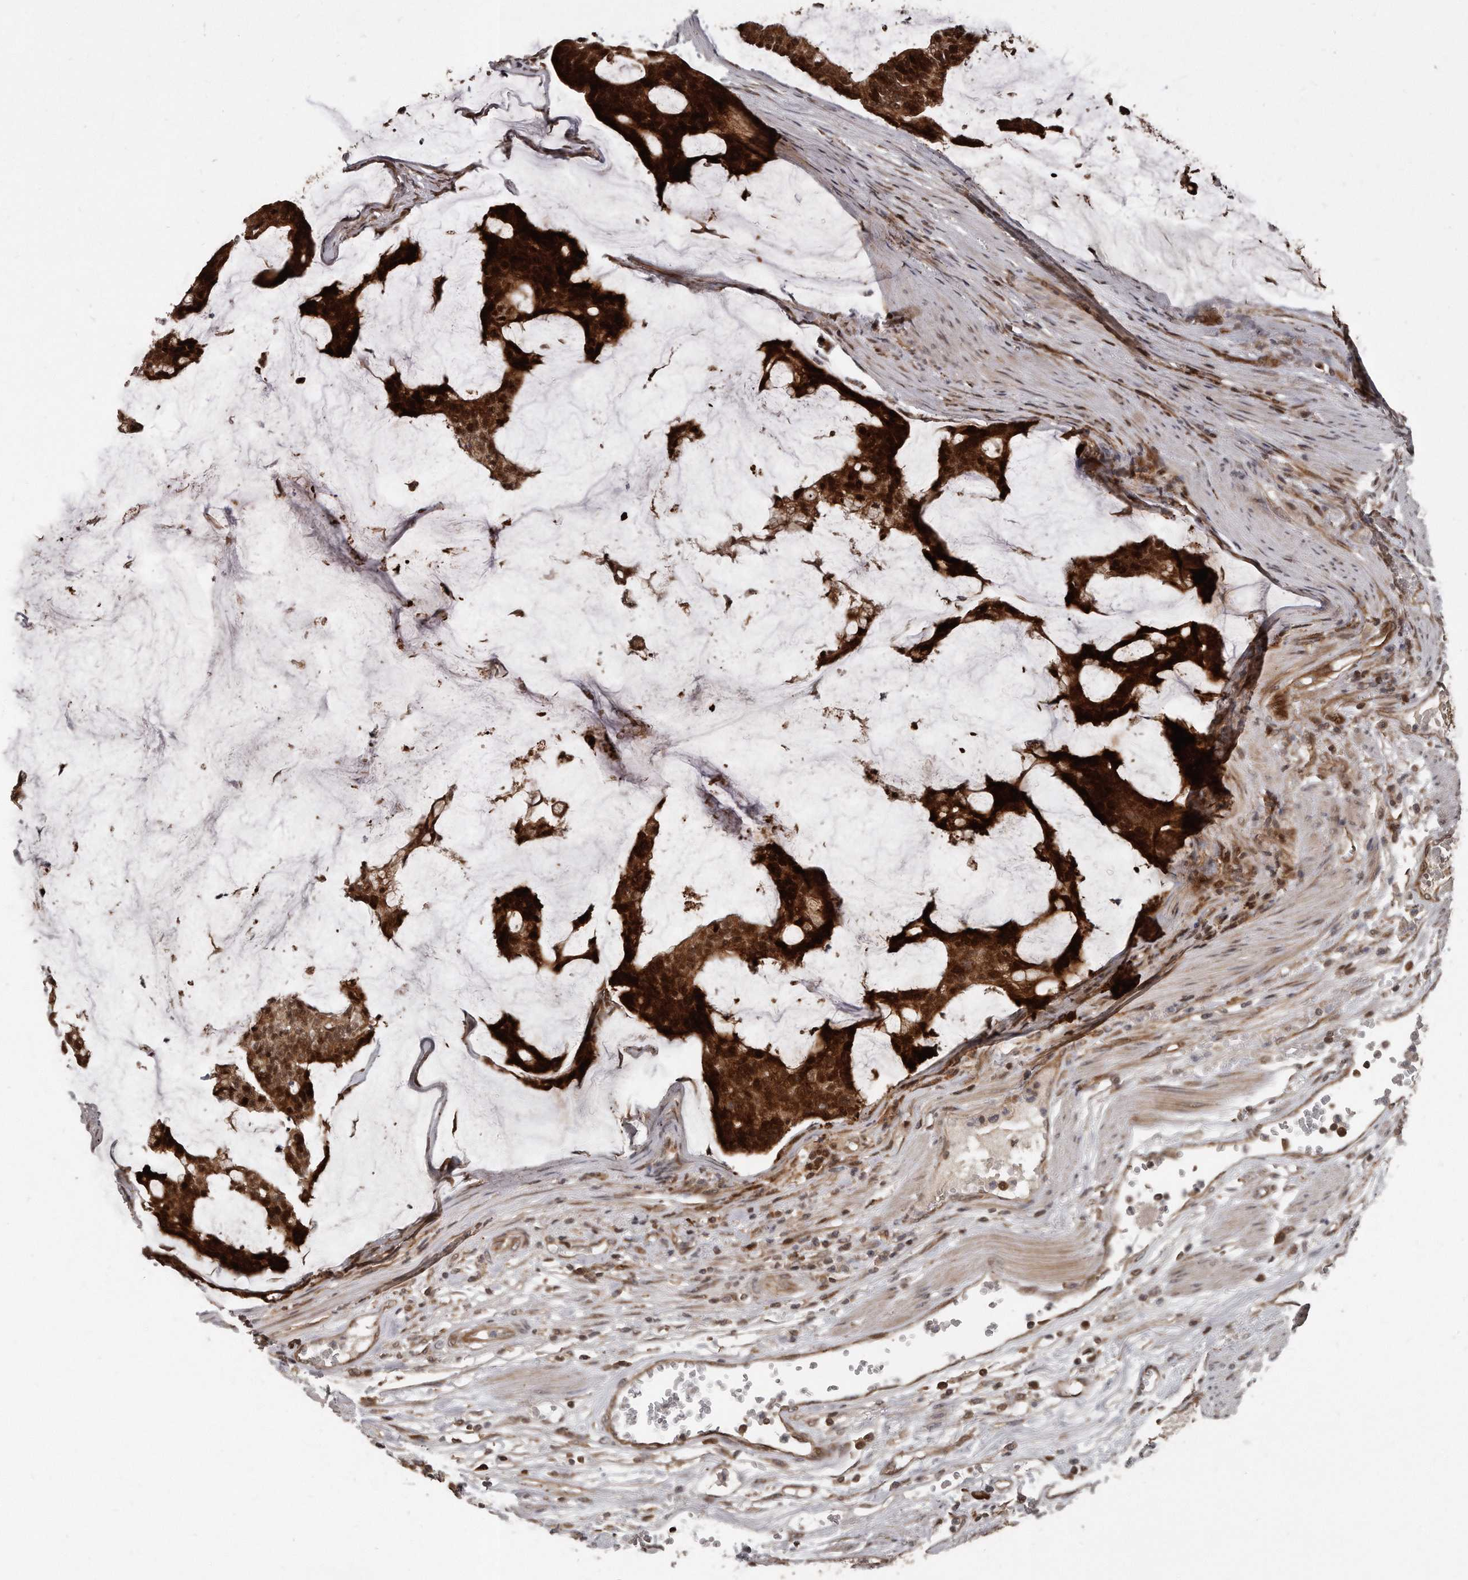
{"staining": {"intensity": "strong", "quantity": ">75%", "location": "cytoplasmic/membranous,nuclear"}, "tissue": "colorectal cancer", "cell_type": "Tumor cells", "image_type": "cancer", "snomed": [{"axis": "morphology", "description": "Adenocarcinoma, NOS"}, {"axis": "topography", "description": "Colon"}], "caption": "Immunohistochemistry (IHC) micrograph of human colorectal cancer stained for a protein (brown), which shows high levels of strong cytoplasmic/membranous and nuclear expression in about >75% of tumor cells.", "gene": "GCH1", "patient": {"sex": "female", "age": 84}}